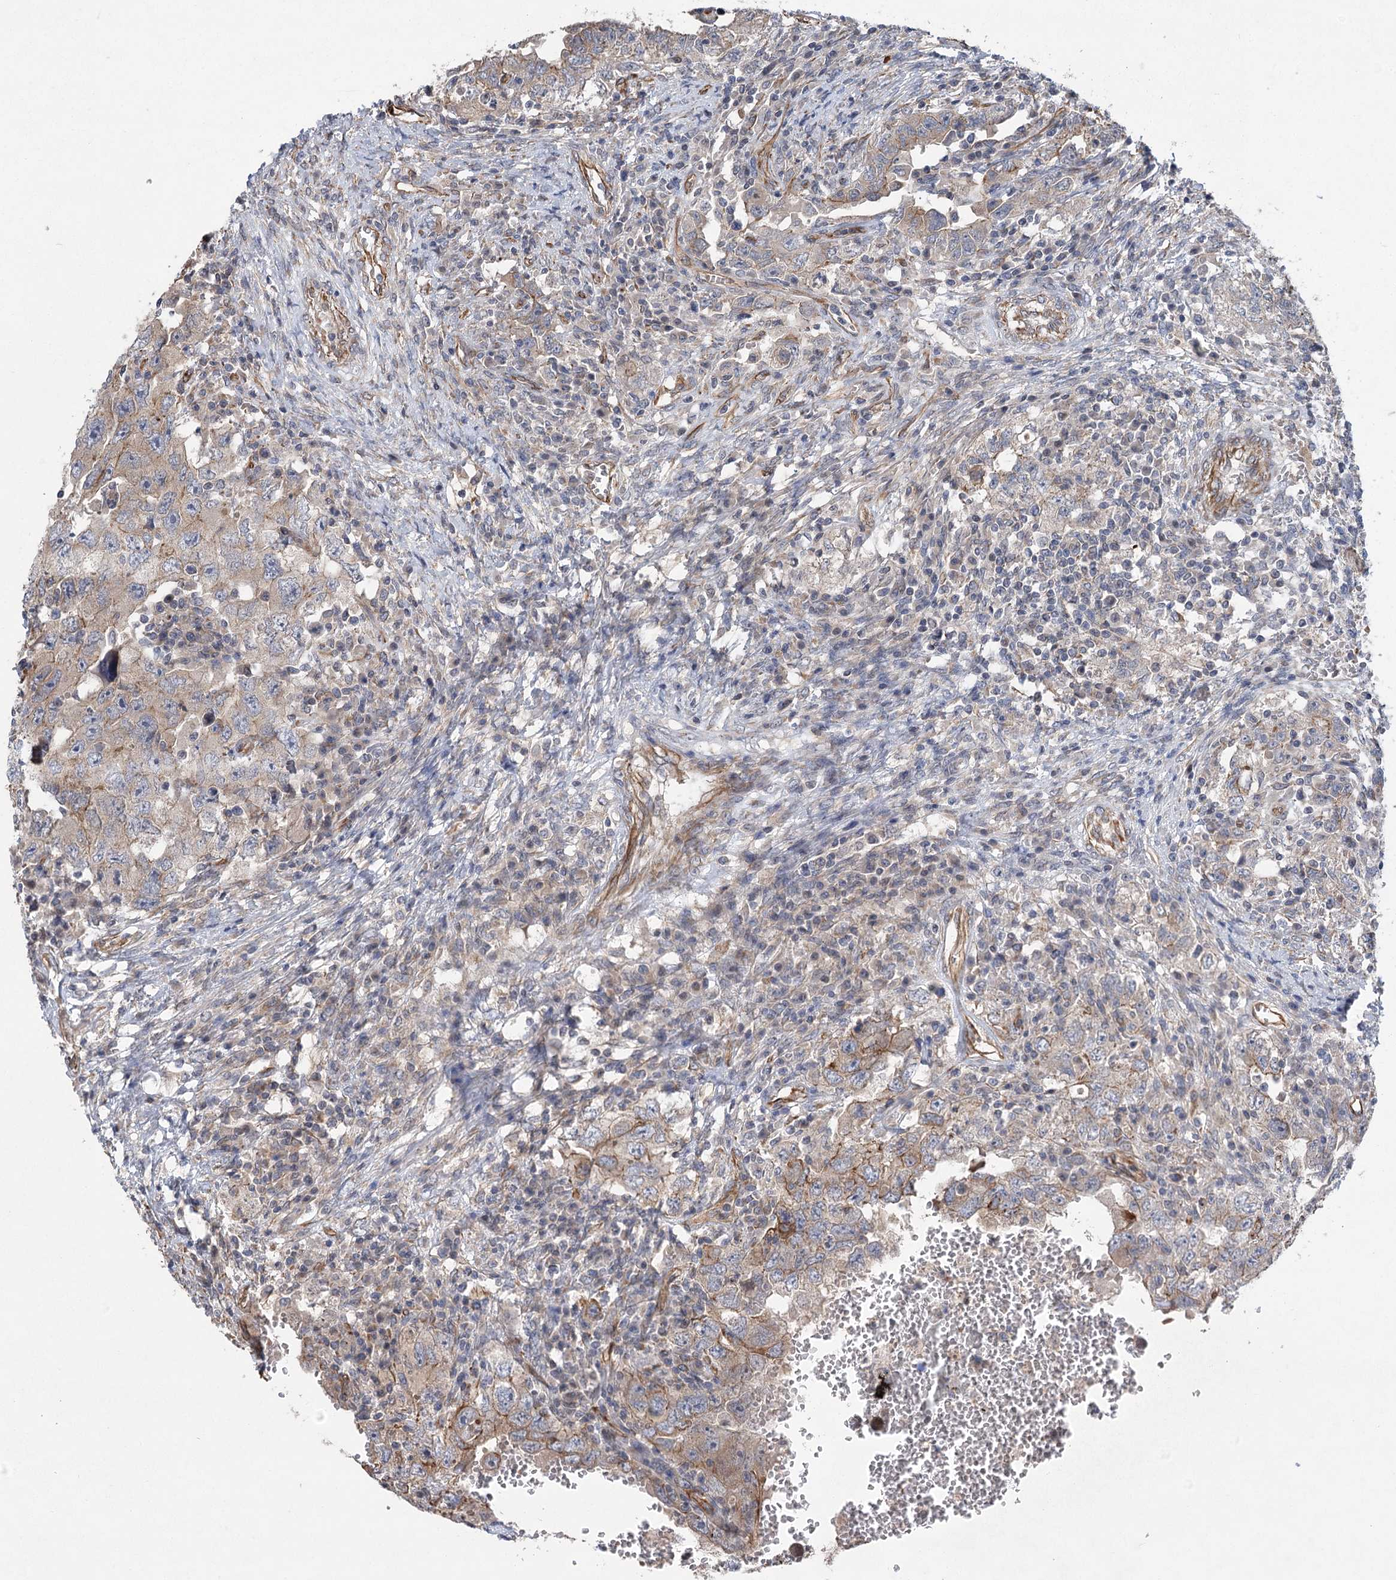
{"staining": {"intensity": "weak", "quantity": "<25%", "location": "cytoplasmic/membranous"}, "tissue": "testis cancer", "cell_type": "Tumor cells", "image_type": "cancer", "snomed": [{"axis": "morphology", "description": "Carcinoma, Embryonal, NOS"}, {"axis": "topography", "description": "Testis"}], "caption": "Immunohistochemical staining of testis embryonal carcinoma exhibits no significant staining in tumor cells.", "gene": "RWDD4", "patient": {"sex": "male", "age": 26}}